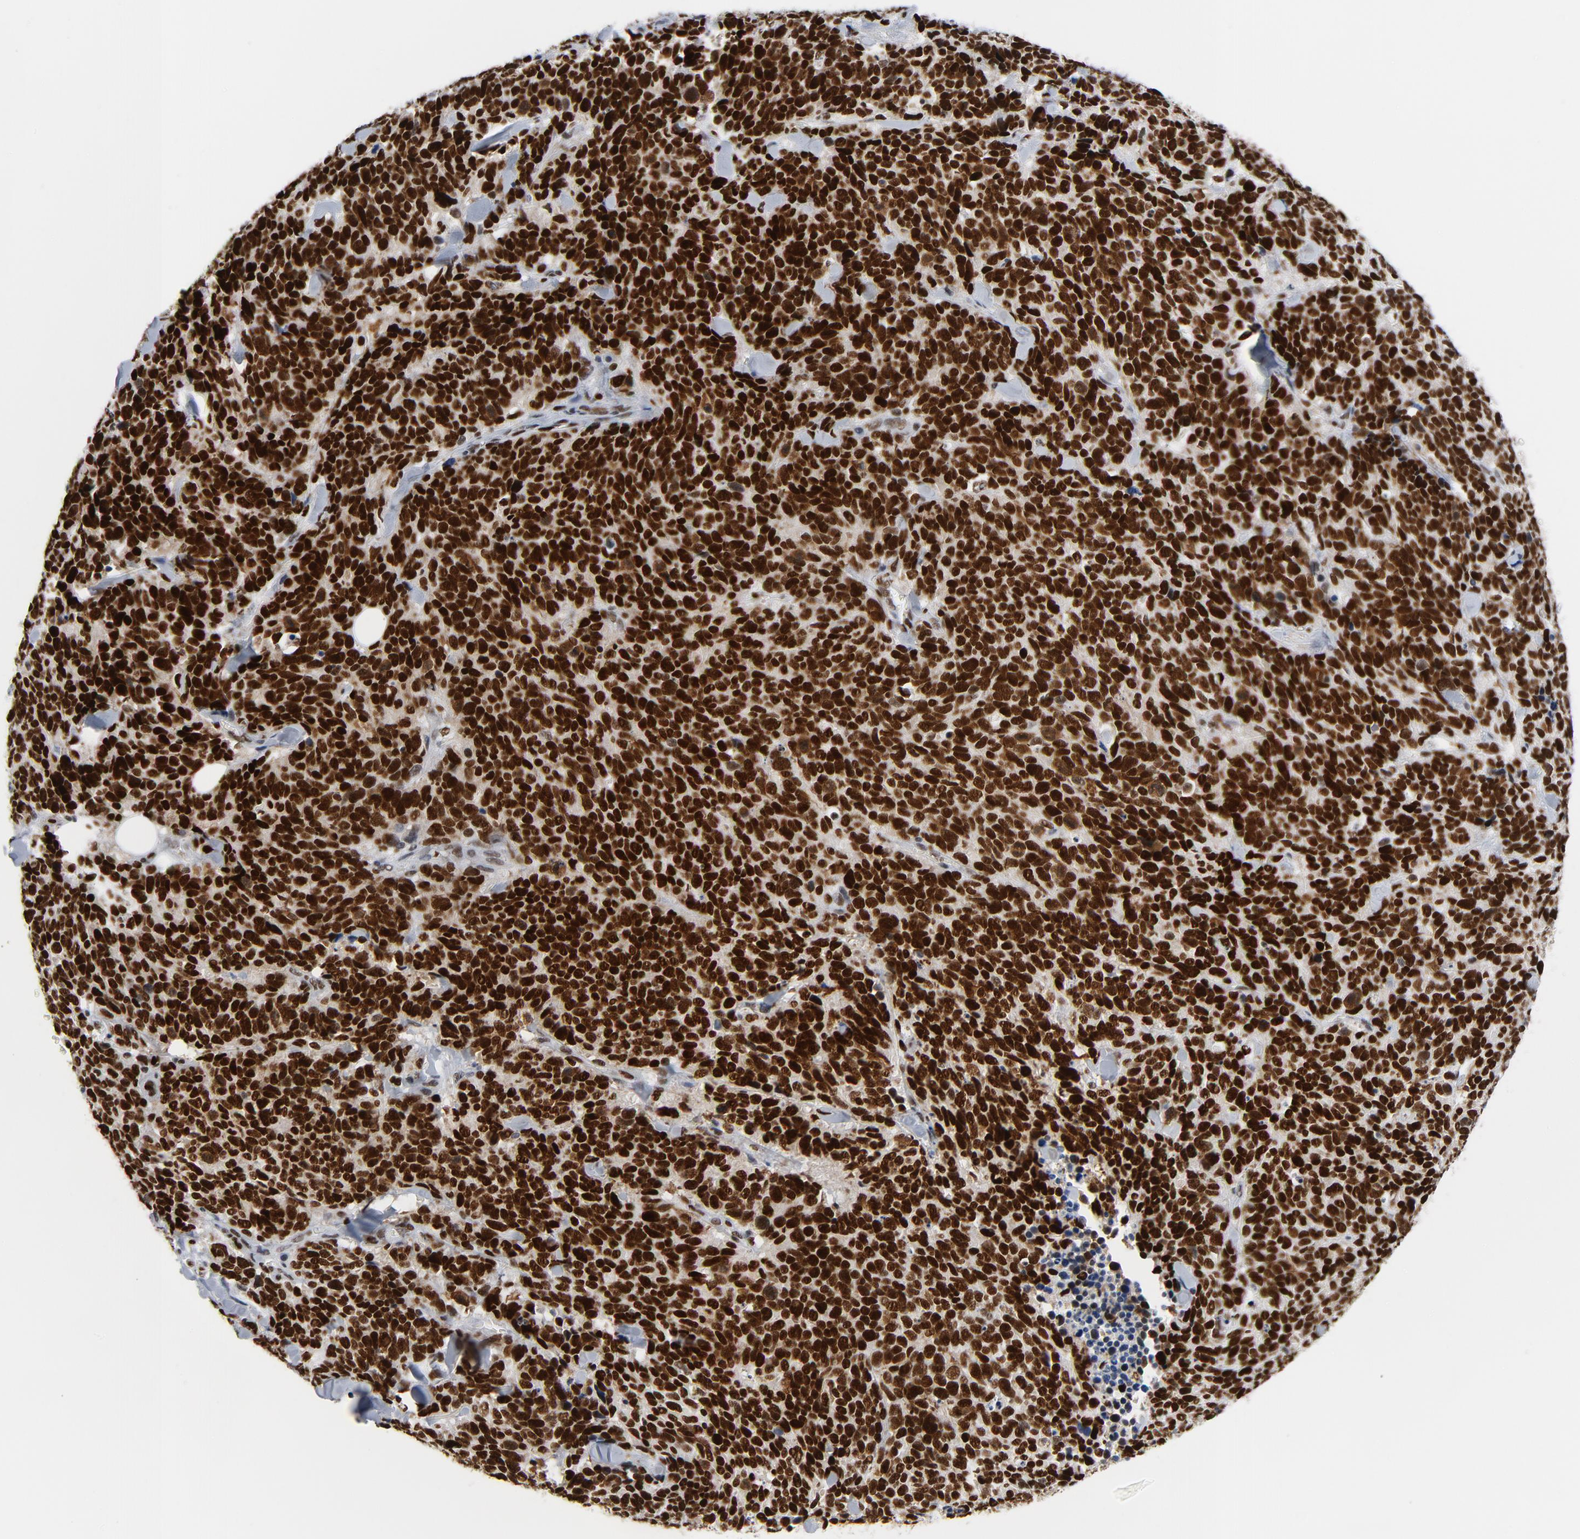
{"staining": {"intensity": "strong", "quantity": ">75%", "location": "nuclear"}, "tissue": "lung cancer", "cell_type": "Tumor cells", "image_type": "cancer", "snomed": [{"axis": "morphology", "description": "Neoplasm, malignant, NOS"}, {"axis": "topography", "description": "Lung"}], "caption": "Tumor cells reveal high levels of strong nuclear positivity in approximately >75% of cells in lung cancer.", "gene": "POLD1", "patient": {"sex": "female", "age": 58}}